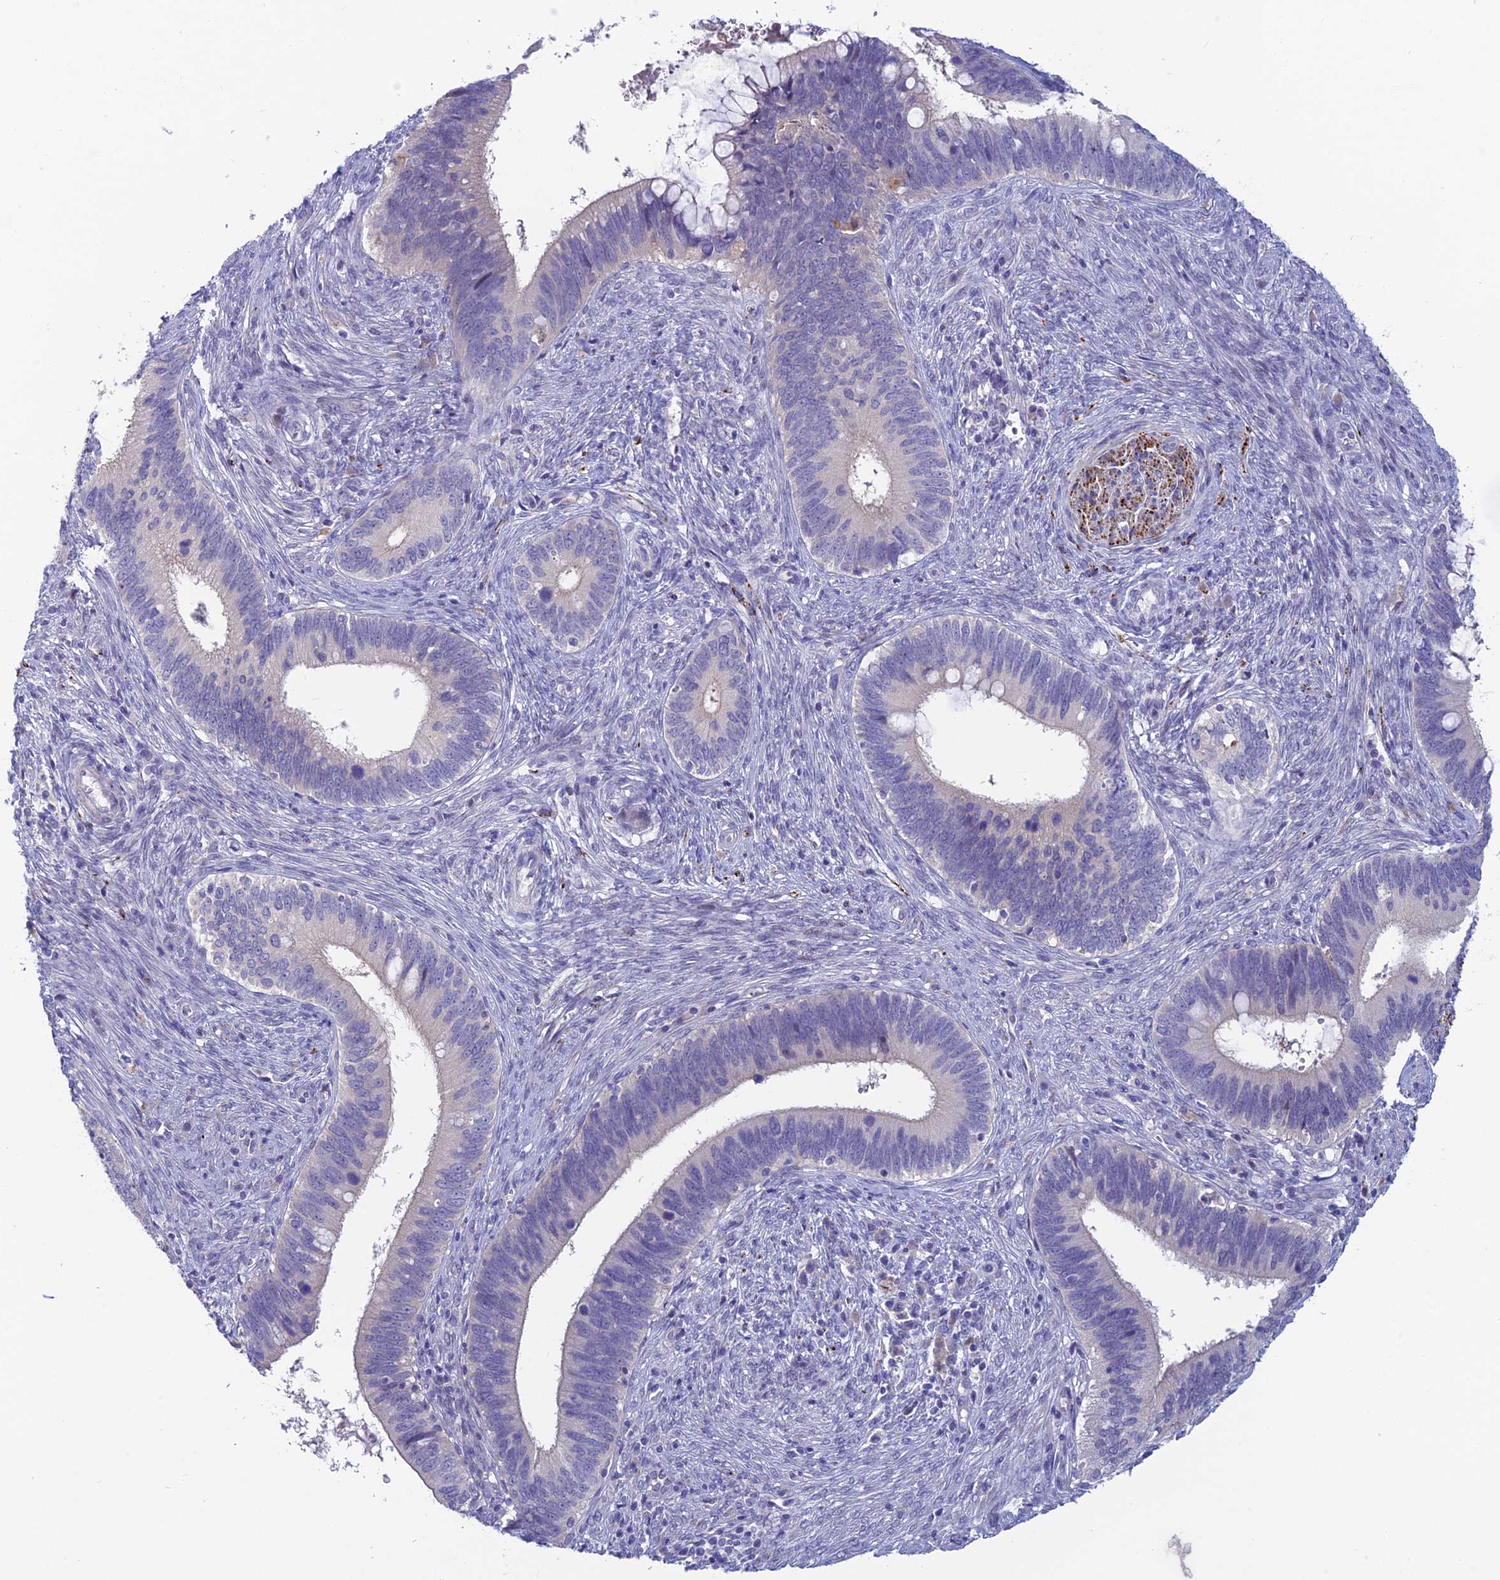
{"staining": {"intensity": "negative", "quantity": "none", "location": "none"}, "tissue": "cervical cancer", "cell_type": "Tumor cells", "image_type": "cancer", "snomed": [{"axis": "morphology", "description": "Adenocarcinoma, NOS"}, {"axis": "topography", "description": "Cervix"}], "caption": "IHC histopathology image of cervical cancer (adenocarcinoma) stained for a protein (brown), which reveals no positivity in tumor cells.", "gene": "XPO7", "patient": {"sex": "female", "age": 42}}